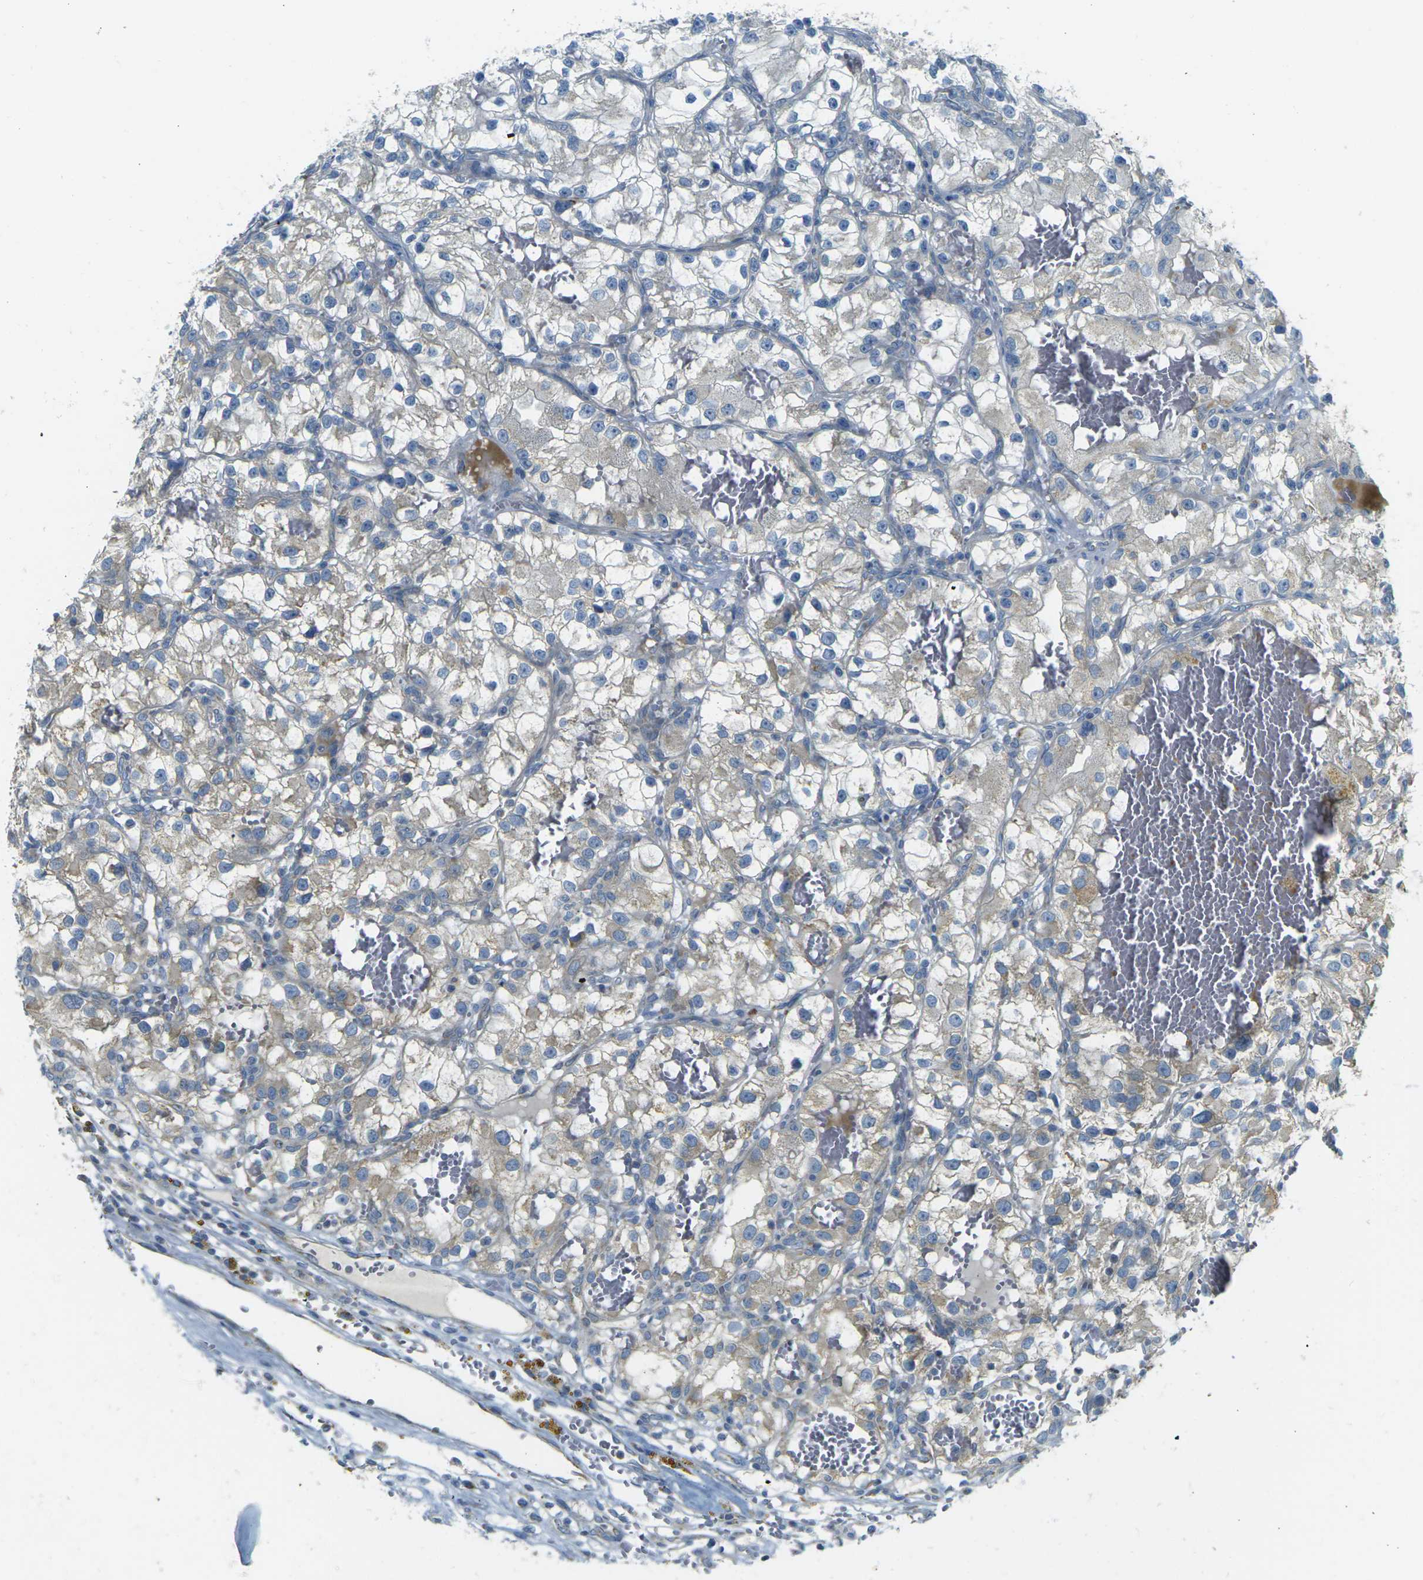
{"staining": {"intensity": "weak", "quantity": "25%-75%", "location": "cytoplasmic/membranous"}, "tissue": "renal cancer", "cell_type": "Tumor cells", "image_type": "cancer", "snomed": [{"axis": "morphology", "description": "Adenocarcinoma, NOS"}, {"axis": "topography", "description": "Kidney"}], "caption": "Weak cytoplasmic/membranous expression for a protein is present in approximately 25%-75% of tumor cells of renal cancer using immunohistochemistry.", "gene": "PARD6B", "patient": {"sex": "female", "age": 57}}